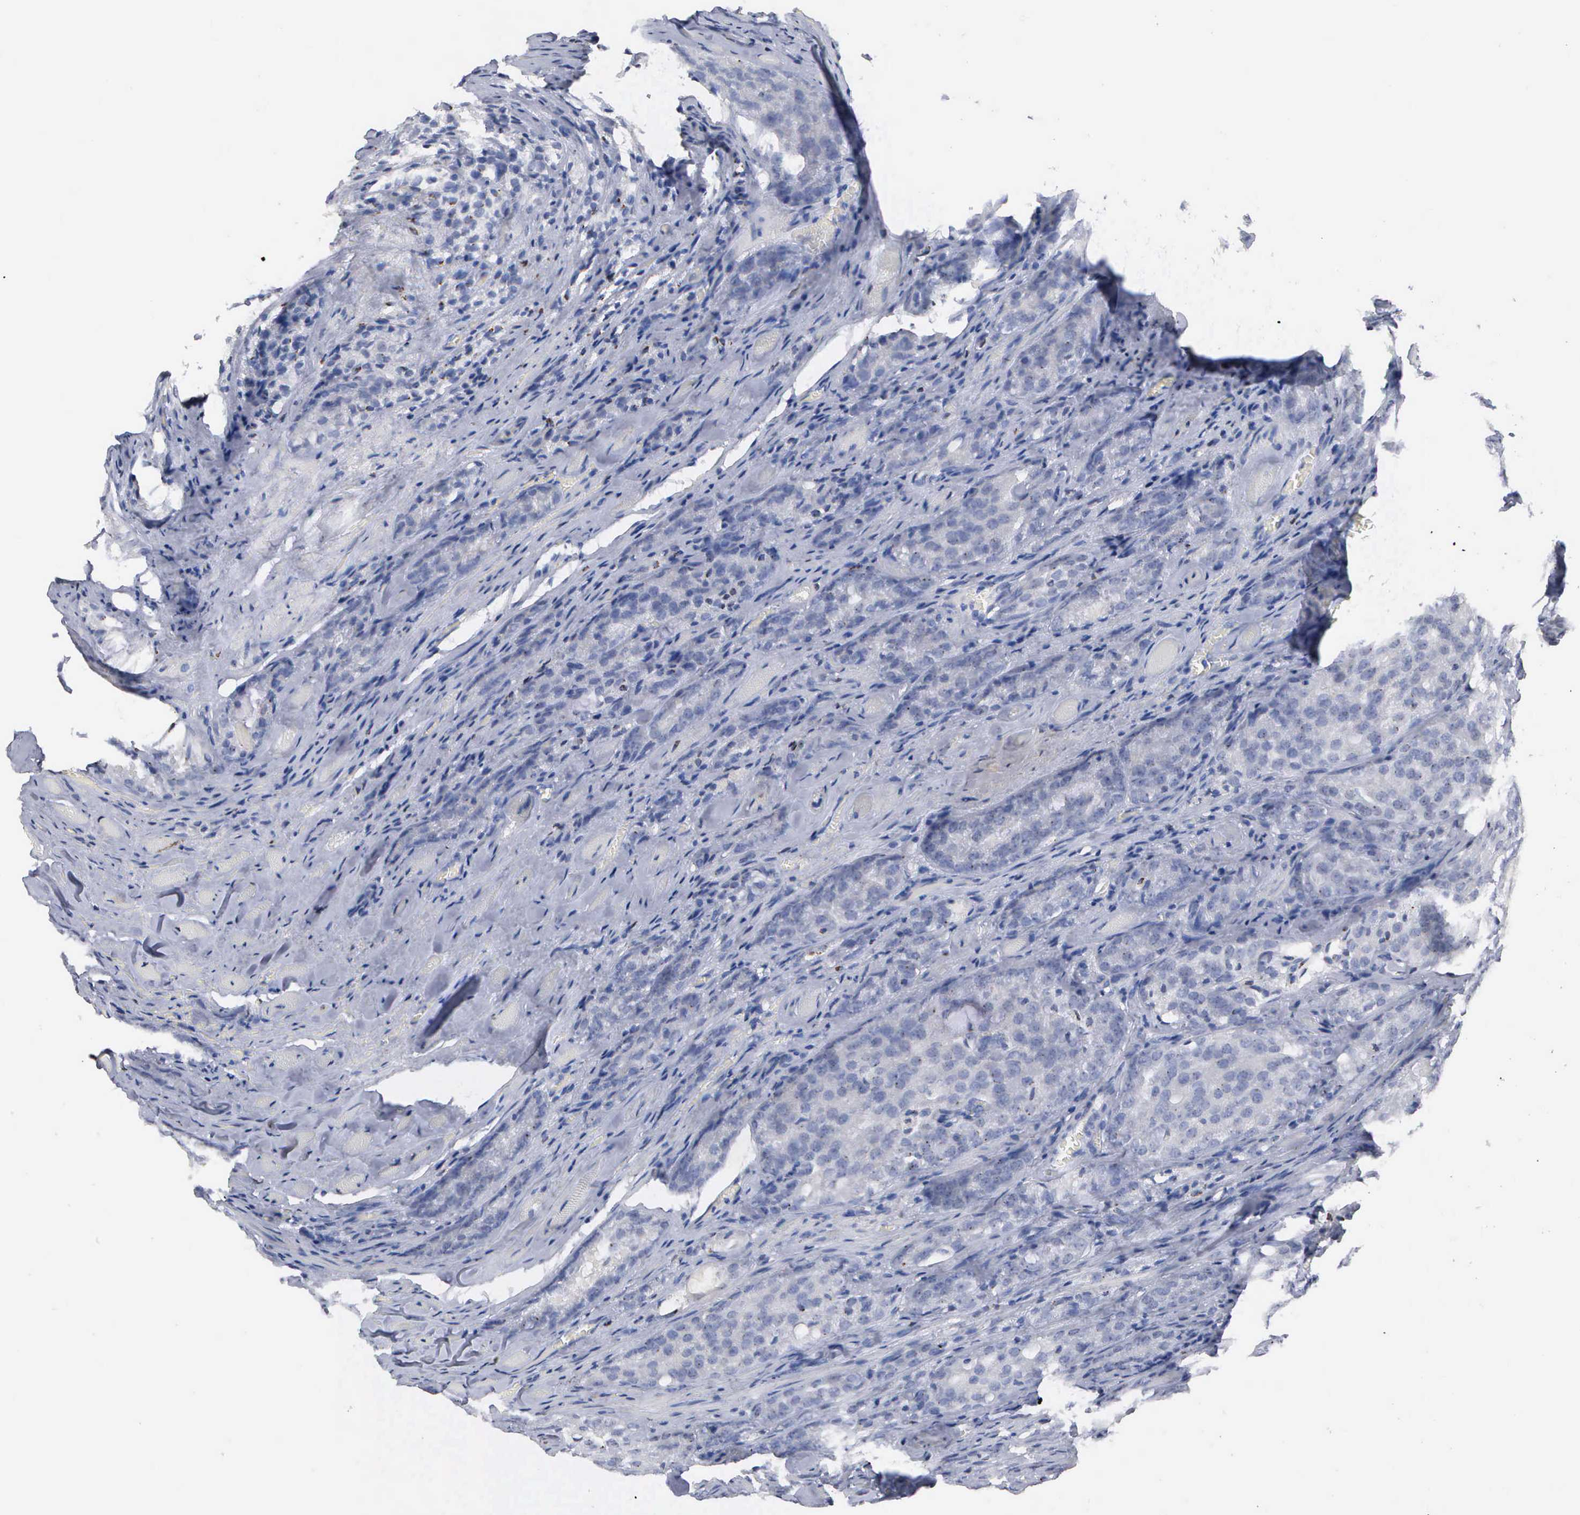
{"staining": {"intensity": "negative", "quantity": "none", "location": "none"}, "tissue": "prostate cancer", "cell_type": "Tumor cells", "image_type": "cancer", "snomed": [{"axis": "morphology", "description": "Adenocarcinoma, Medium grade"}, {"axis": "topography", "description": "Prostate"}], "caption": "Immunohistochemistry micrograph of neoplastic tissue: human prostate cancer stained with DAB shows no significant protein staining in tumor cells.", "gene": "ASPHD2", "patient": {"sex": "male", "age": 60}}